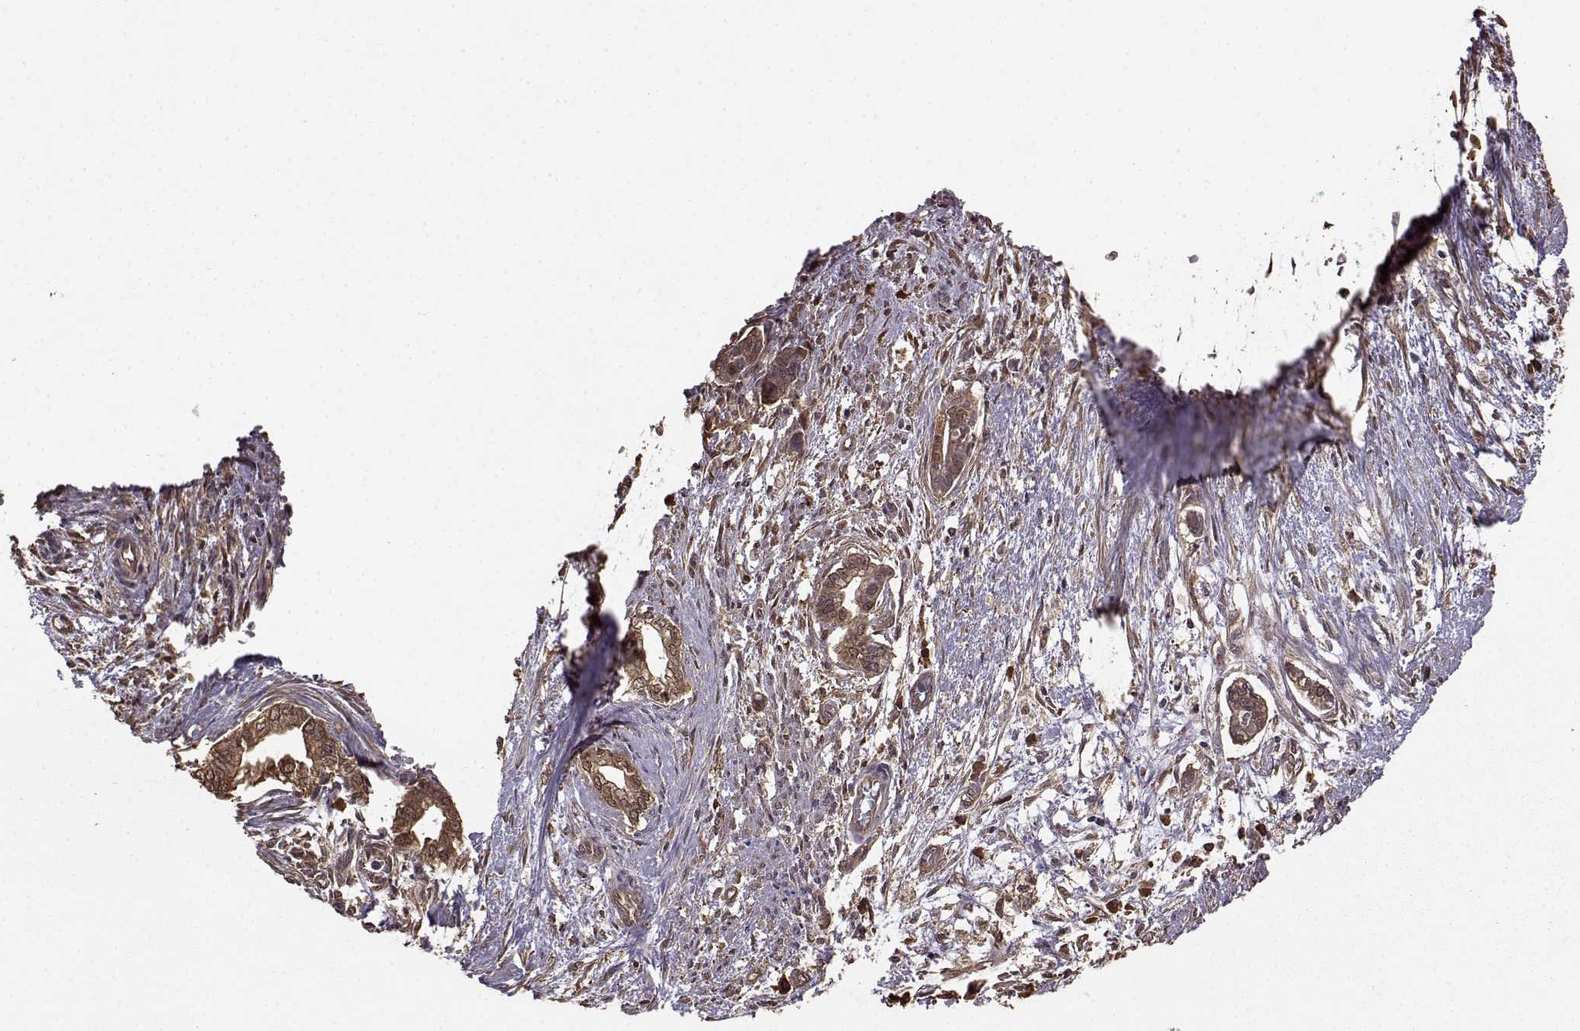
{"staining": {"intensity": "strong", "quantity": "25%-75%", "location": "cytoplasmic/membranous"}, "tissue": "cervical cancer", "cell_type": "Tumor cells", "image_type": "cancer", "snomed": [{"axis": "morphology", "description": "Adenocarcinoma, NOS"}, {"axis": "topography", "description": "Cervix"}], "caption": "Protein expression by immunohistochemistry demonstrates strong cytoplasmic/membranous expression in approximately 25%-75% of tumor cells in cervical adenocarcinoma.", "gene": "NME1-NME2", "patient": {"sex": "female", "age": 62}}